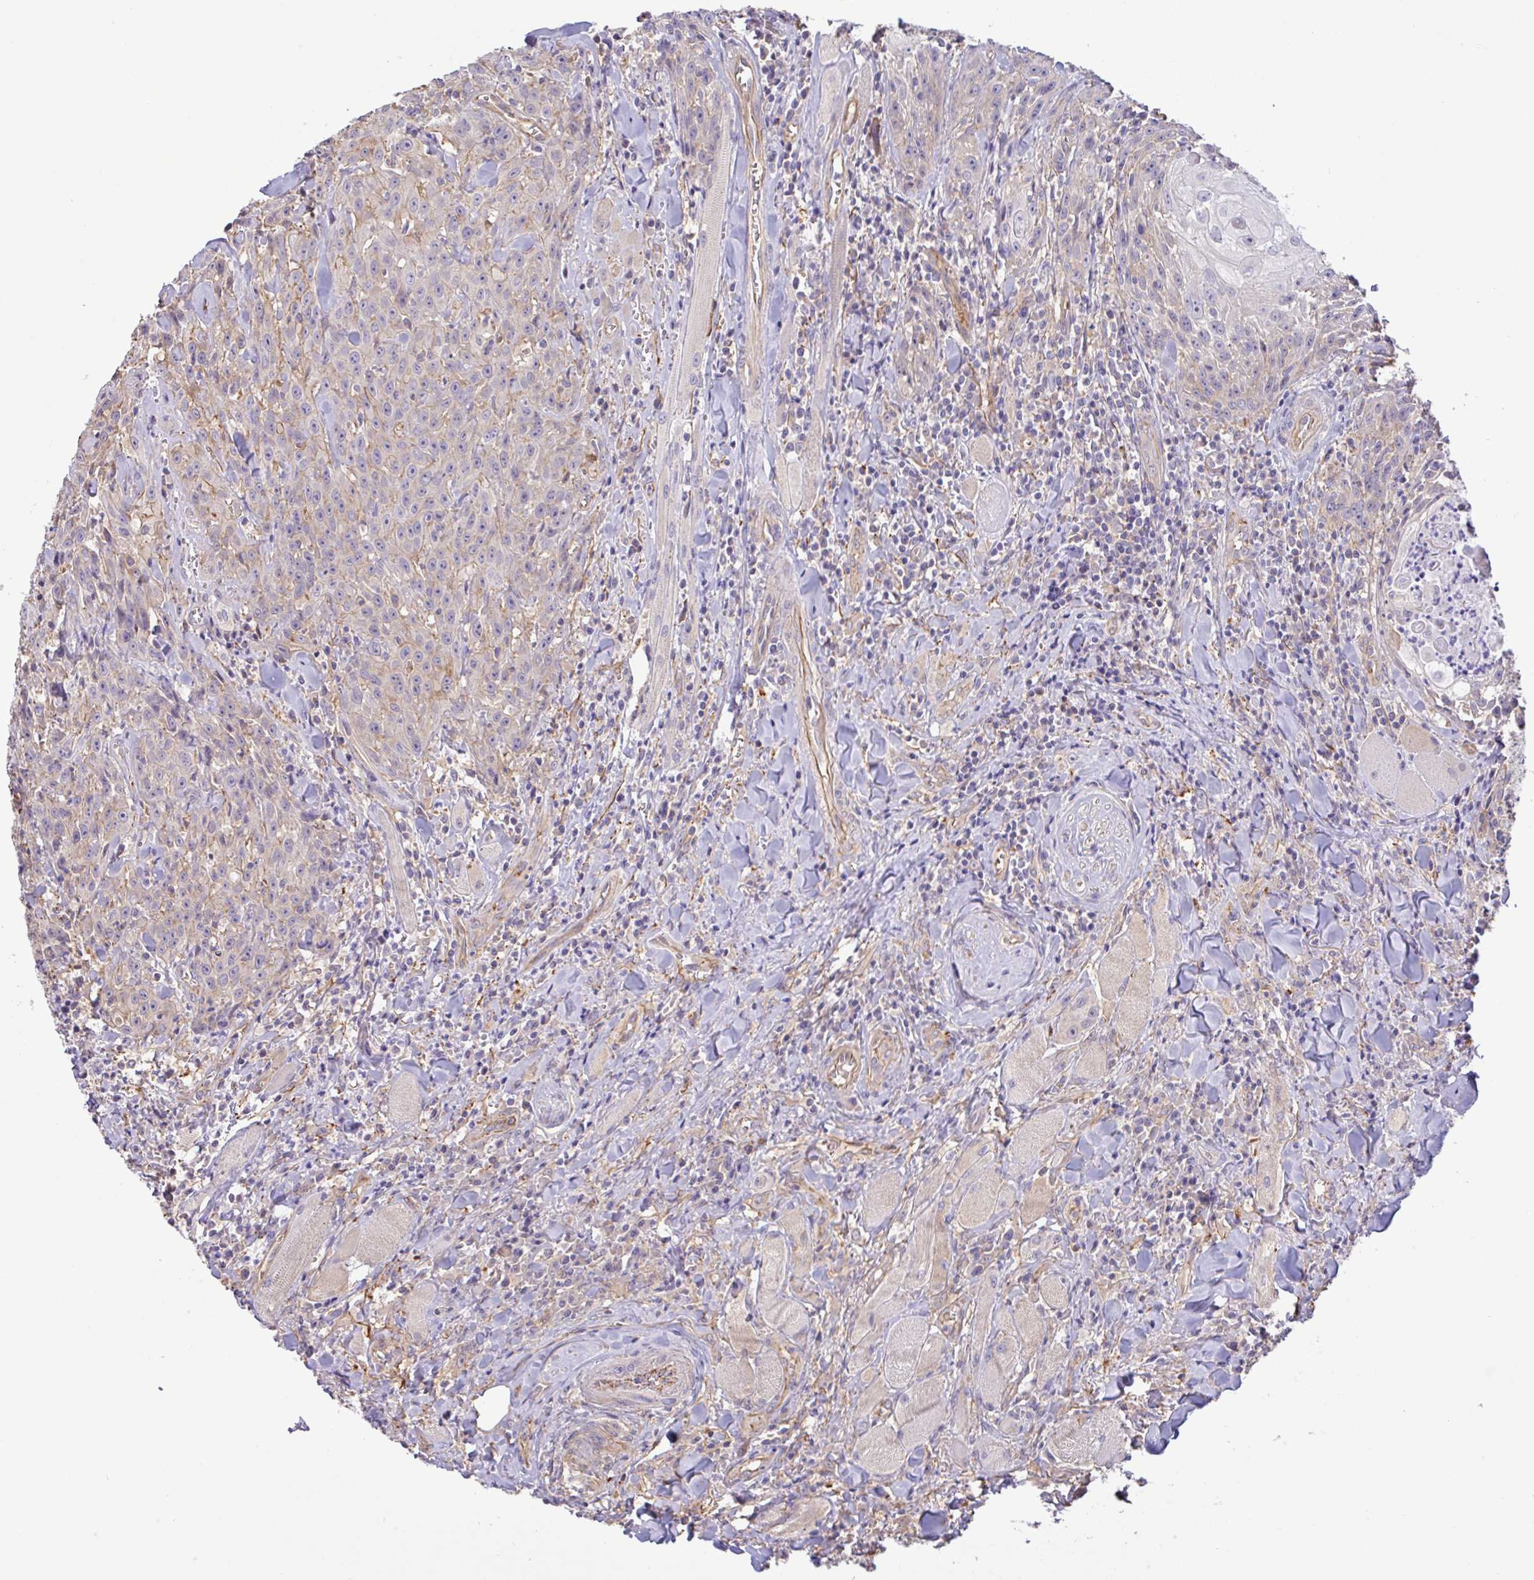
{"staining": {"intensity": "weak", "quantity": "<25%", "location": "cytoplasmic/membranous"}, "tissue": "head and neck cancer", "cell_type": "Tumor cells", "image_type": "cancer", "snomed": [{"axis": "morphology", "description": "Normal tissue, NOS"}, {"axis": "morphology", "description": "Squamous cell carcinoma, NOS"}, {"axis": "topography", "description": "Oral tissue"}, {"axis": "topography", "description": "Head-Neck"}], "caption": "An image of human head and neck squamous cell carcinoma is negative for staining in tumor cells. (Stains: DAB IHC with hematoxylin counter stain, Microscopy: brightfield microscopy at high magnification).", "gene": "PLCD4", "patient": {"sex": "female", "age": 70}}